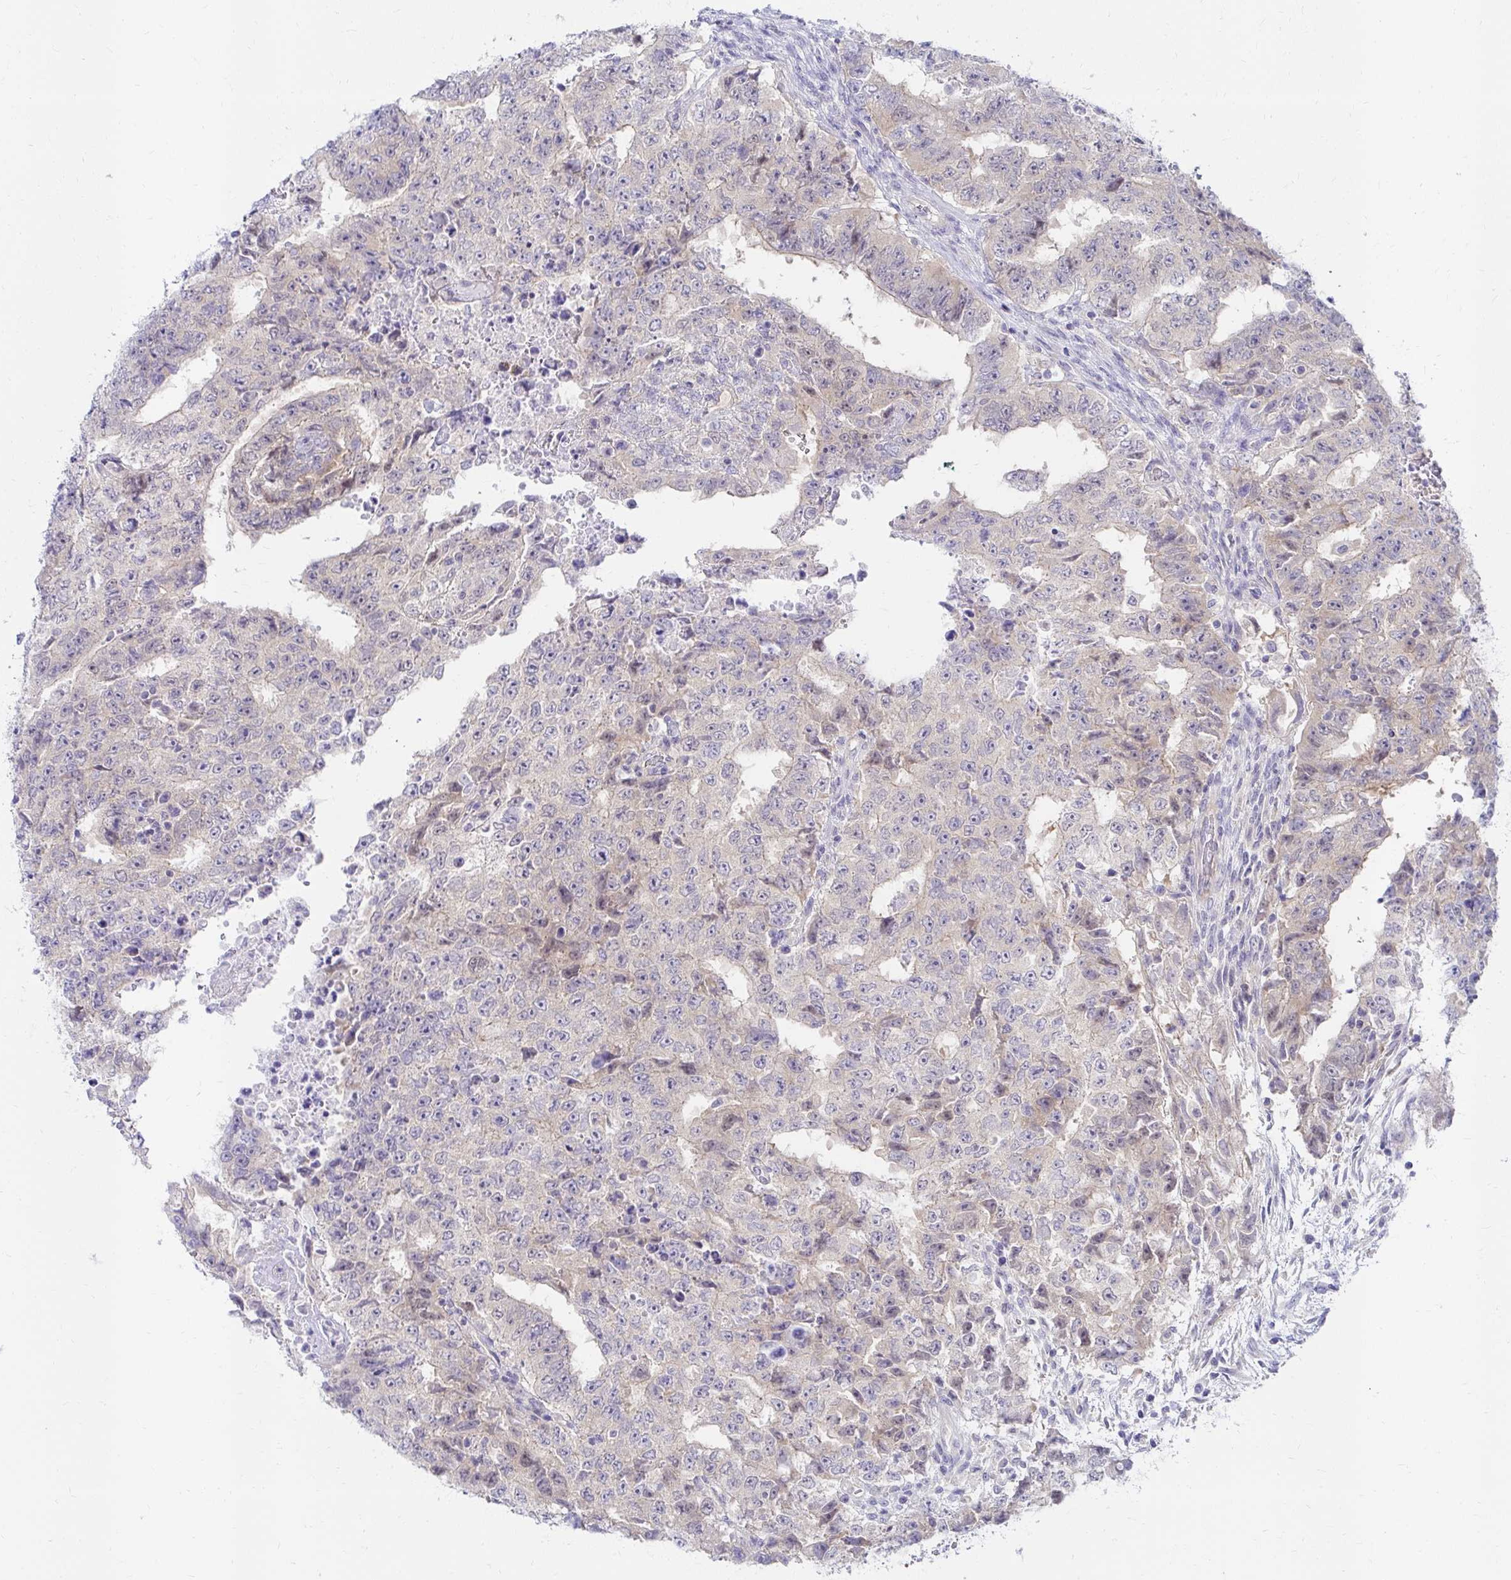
{"staining": {"intensity": "weak", "quantity": "<25%", "location": "cytoplasmic/membranous"}, "tissue": "testis cancer", "cell_type": "Tumor cells", "image_type": "cancer", "snomed": [{"axis": "morphology", "description": "Carcinoma, Embryonal, NOS"}, {"axis": "topography", "description": "Testis"}], "caption": "The micrograph exhibits no staining of tumor cells in testis embryonal carcinoma.", "gene": "C19orf81", "patient": {"sex": "male", "age": 24}}